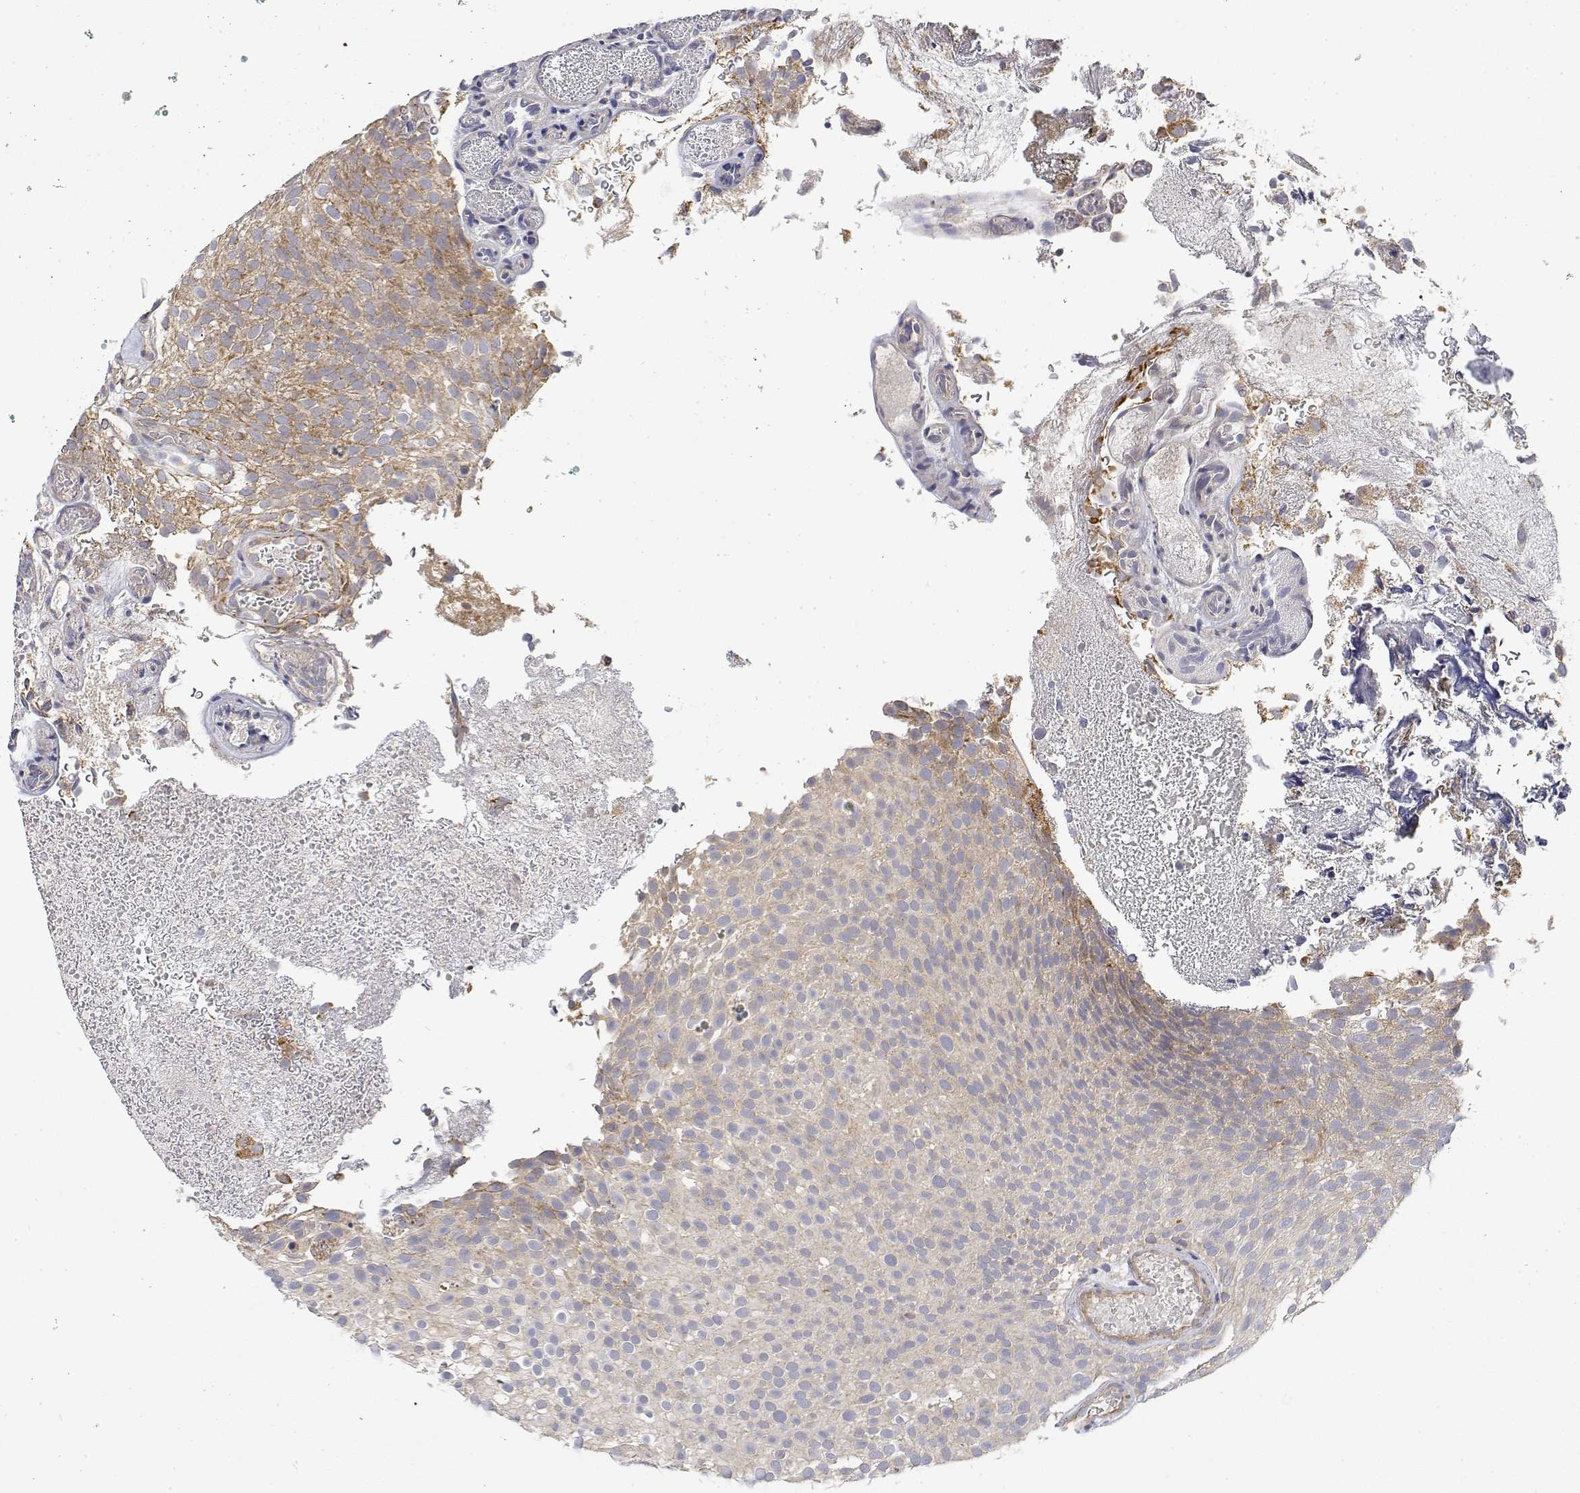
{"staining": {"intensity": "moderate", "quantity": "<25%", "location": "cytoplasmic/membranous"}, "tissue": "urothelial cancer", "cell_type": "Tumor cells", "image_type": "cancer", "snomed": [{"axis": "morphology", "description": "Urothelial carcinoma, Low grade"}, {"axis": "topography", "description": "Urinary bladder"}], "caption": "Protein analysis of low-grade urothelial carcinoma tissue demonstrates moderate cytoplasmic/membranous expression in approximately <25% of tumor cells.", "gene": "LONRF3", "patient": {"sex": "male", "age": 78}}